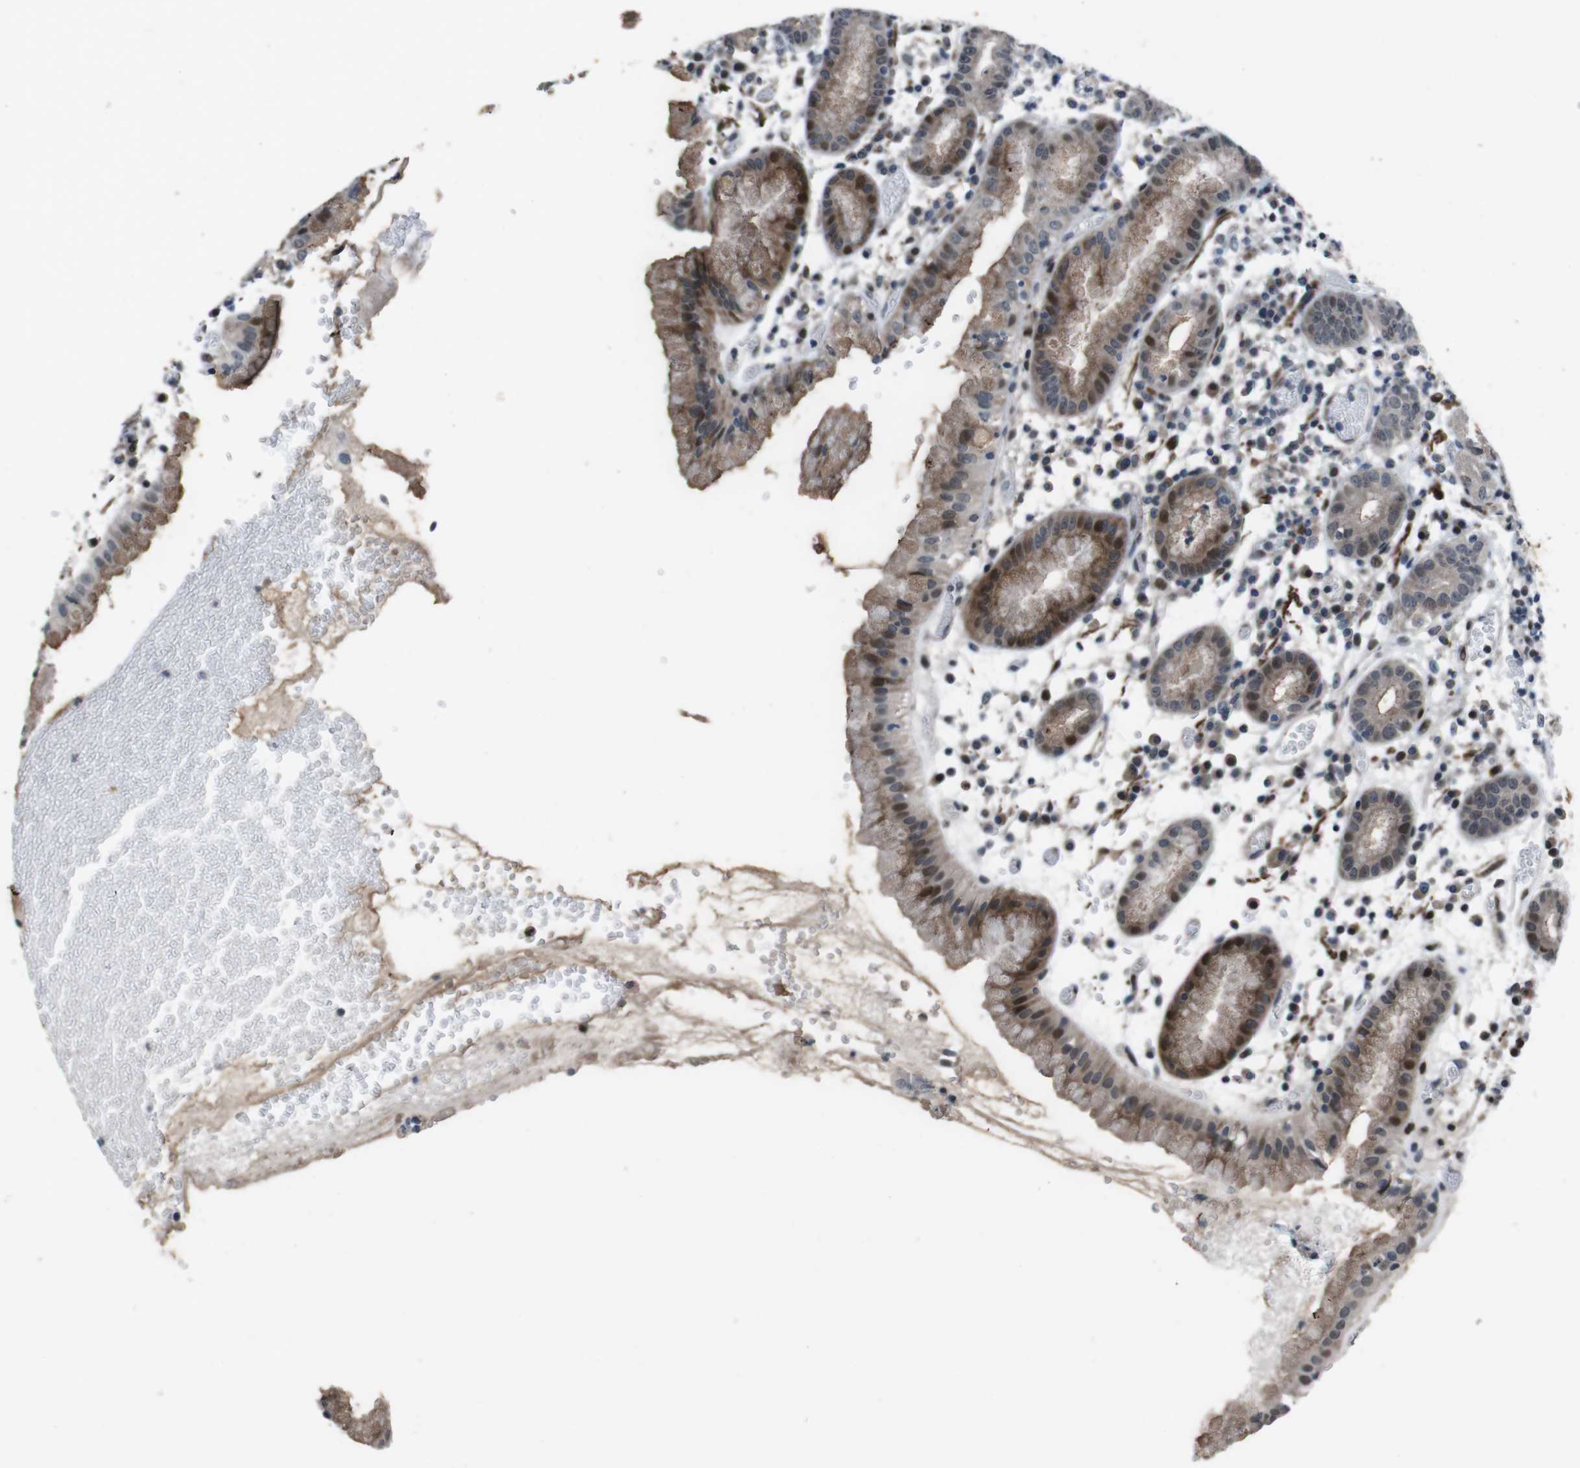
{"staining": {"intensity": "strong", "quantity": "25%-75%", "location": "cytoplasmic/membranous,nuclear"}, "tissue": "stomach", "cell_type": "Glandular cells", "image_type": "normal", "snomed": [{"axis": "morphology", "description": "Normal tissue, NOS"}, {"axis": "topography", "description": "Stomach"}, {"axis": "topography", "description": "Stomach, lower"}], "caption": "Glandular cells demonstrate high levels of strong cytoplasmic/membranous,nuclear positivity in about 25%-75% of cells in unremarkable human stomach.", "gene": "PBRM1", "patient": {"sex": "female", "age": 75}}